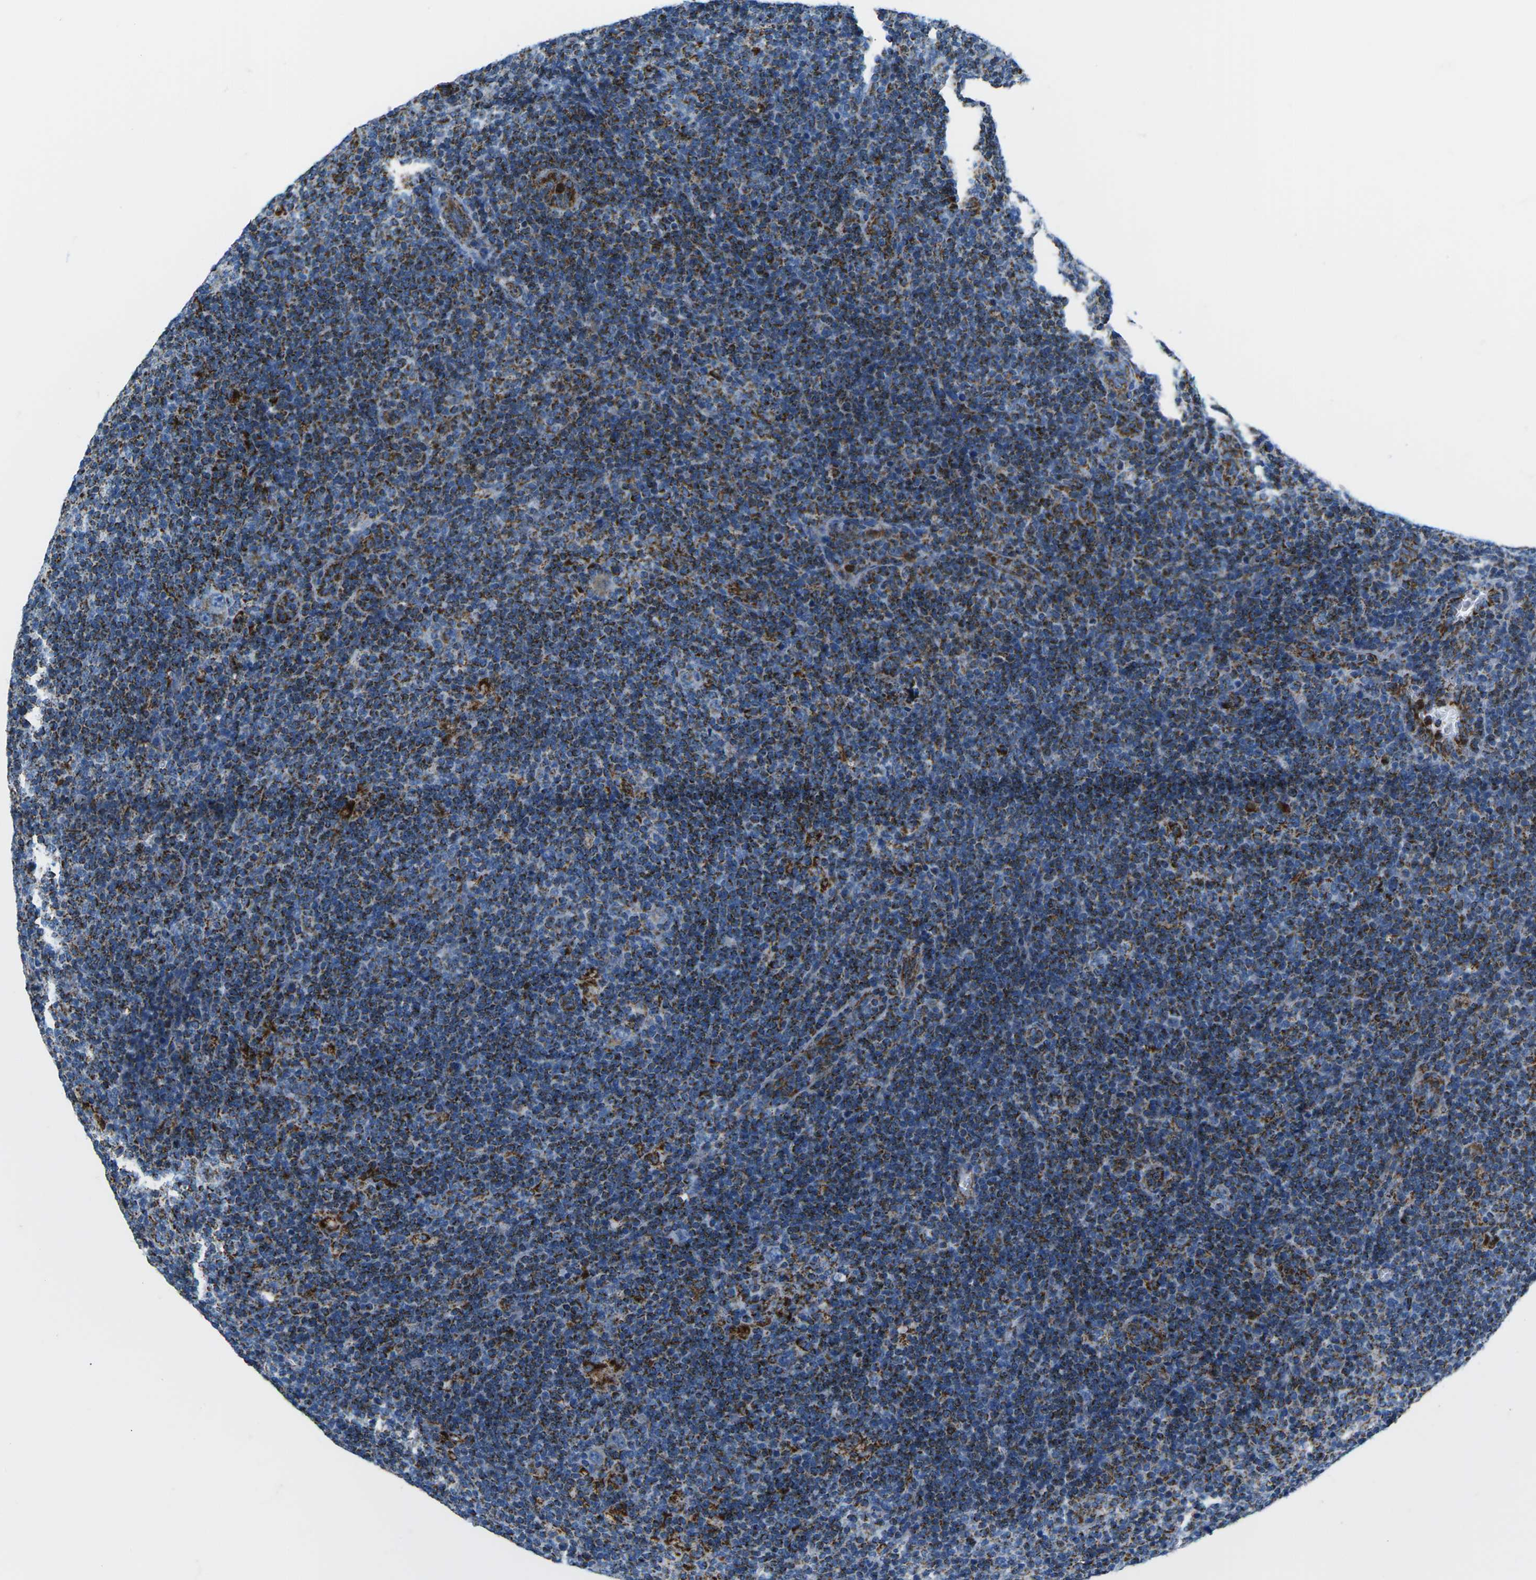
{"staining": {"intensity": "moderate", "quantity": "25%-75%", "location": "cytoplasmic/membranous"}, "tissue": "lymphoma", "cell_type": "Tumor cells", "image_type": "cancer", "snomed": [{"axis": "morphology", "description": "Hodgkin's disease, NOS"}, {"axis": "topography", "description": "Lymph node"}], "caption": "Approximately 25%-75% of tumor cells in lymphoma display moderate cytoplasmic/membranous protein positivity as visualized by brown immunohistochemical staining.", "gene": "COX6C", "patient": {"sex": "female", "age": 57}}